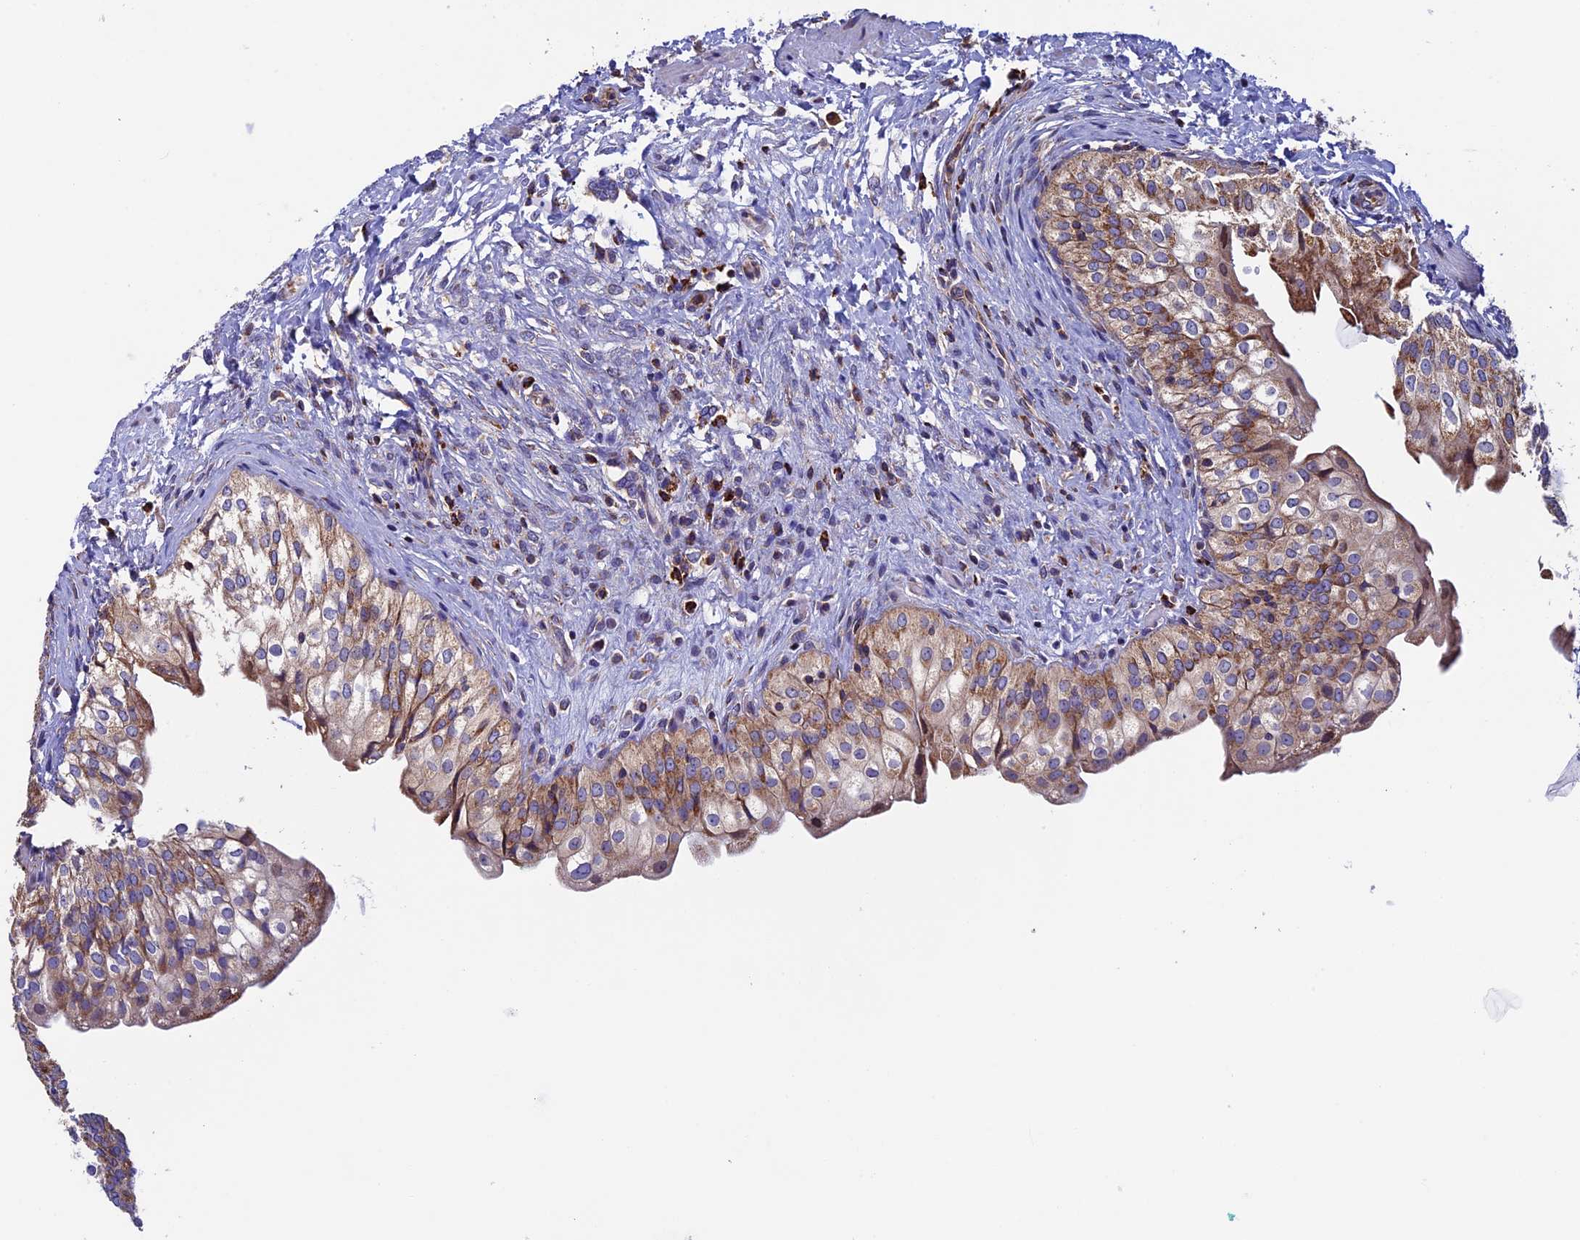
{"staining": {"intensity": "strong", "quantity": "25%-75%", "location": "cytoplasmic/membranous"}, "tissue": "urinary bladder", "cell_type": "Urothelial cells", "image_type": "normal", "snomed": [{"axis": "morphology", "description": "Normal tissue, NOS"}, {"axis": "topography", "description": "Urinary bladder"}], "caption": "A high amount of strong cytoplasmic/membranous positivity is appreciated in approximately 25%-75% of urothelial cells in unremarkable urinary bladder.", "gene": "SLC9A5", "patient": {"sex": "male", "age": 55}}